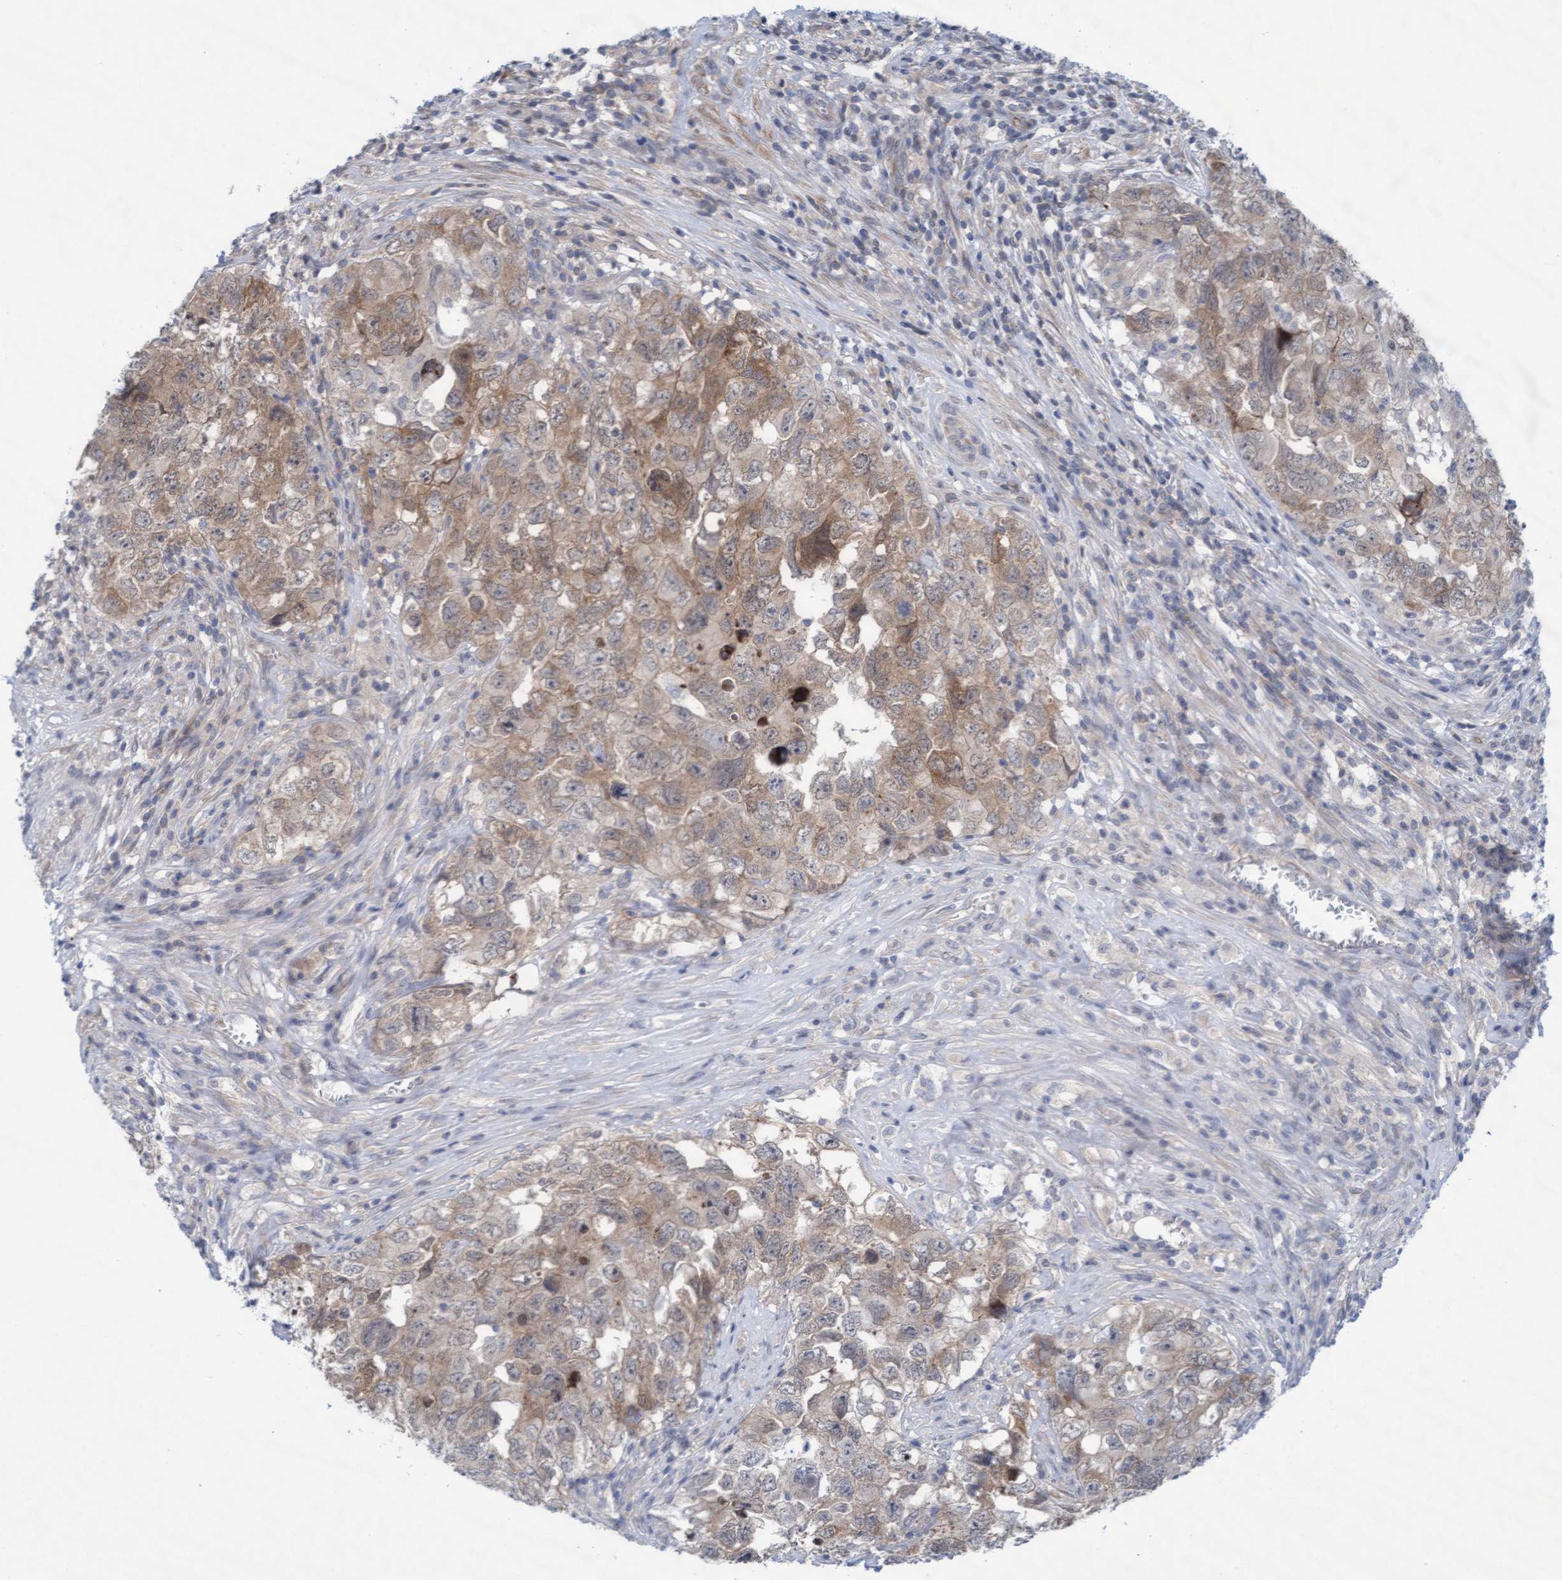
{"staining": {"intensity": "weak", "quantity": ">75%", "location": "cytoplasmic/membranous"}, "tissue": "testis cancer", "cell_type": "Tumor cells", "image_type": "cancer", "snomed": [{"axis": "morphology", "description": "Seminoma, NOS"}, {"axis": "morphology", "description": "Carcinoma, Embryonal, NOS"}, {"axis": "topography", "description": "Testis"}], "caption": "Seminoma (testis) was stained to show a protein in brown. There is low levels of weak cytoplasmic/membranous expression in approximately >75% of tumor cells.", "gene": "PLCD1", "patient": {"sex": "male", "age": 43}}